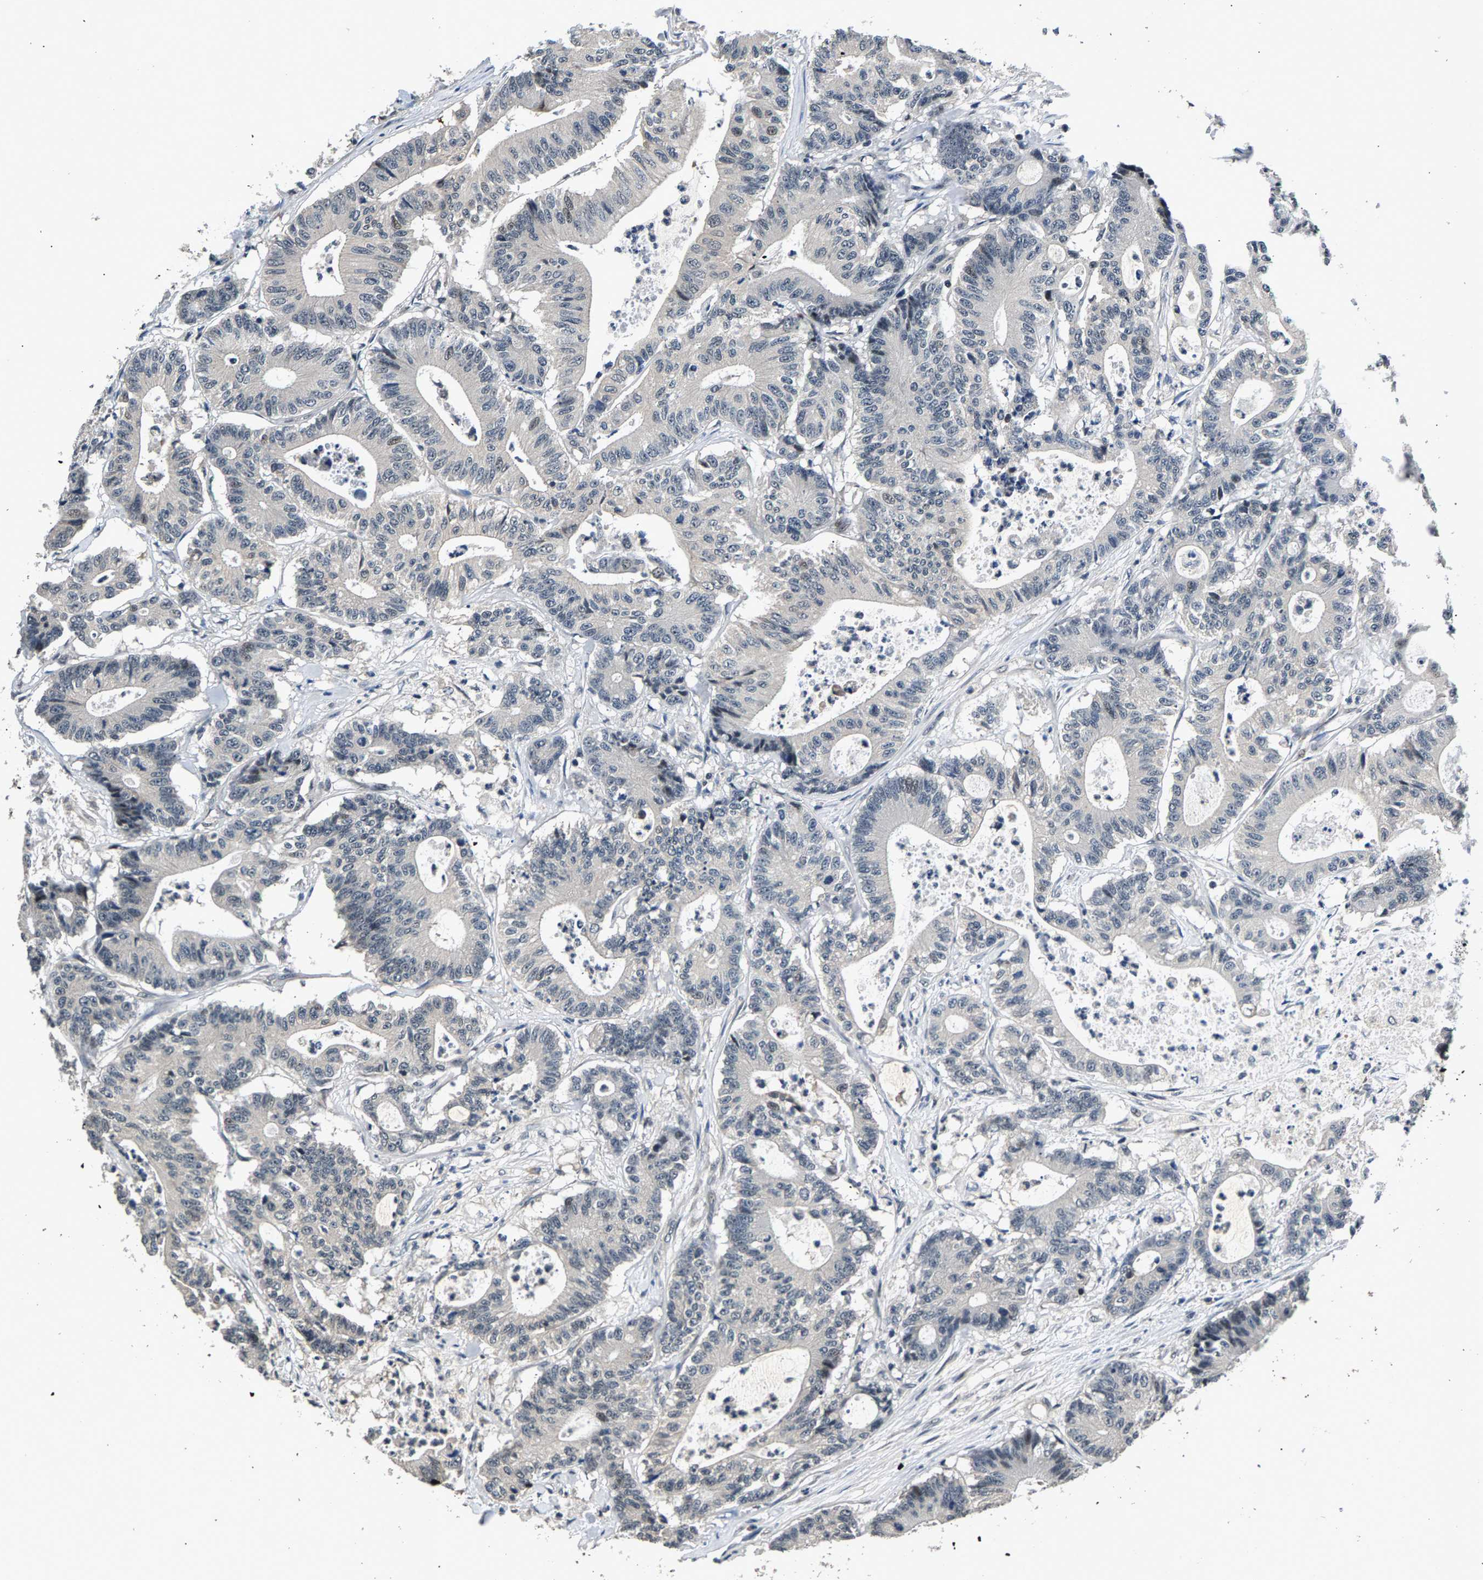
{"staining": {"intensity": "negative", "quantity": "none", "location": "none"}, "tissue": "colorectal cancer", "cell_type": "Tumor cells", "image_type": "cancer", "snomed": [{"axis": "morphology", "description": "Adenocarcinoma, NOS"}, {"axis": "topography", "description": "Colon"}], "caption": "Photomicrograph shows no significant protein expression in tumor cells of colorectal cancer.", "gene": "RBM33", "patient": {"sex": "female", "age": 84}}